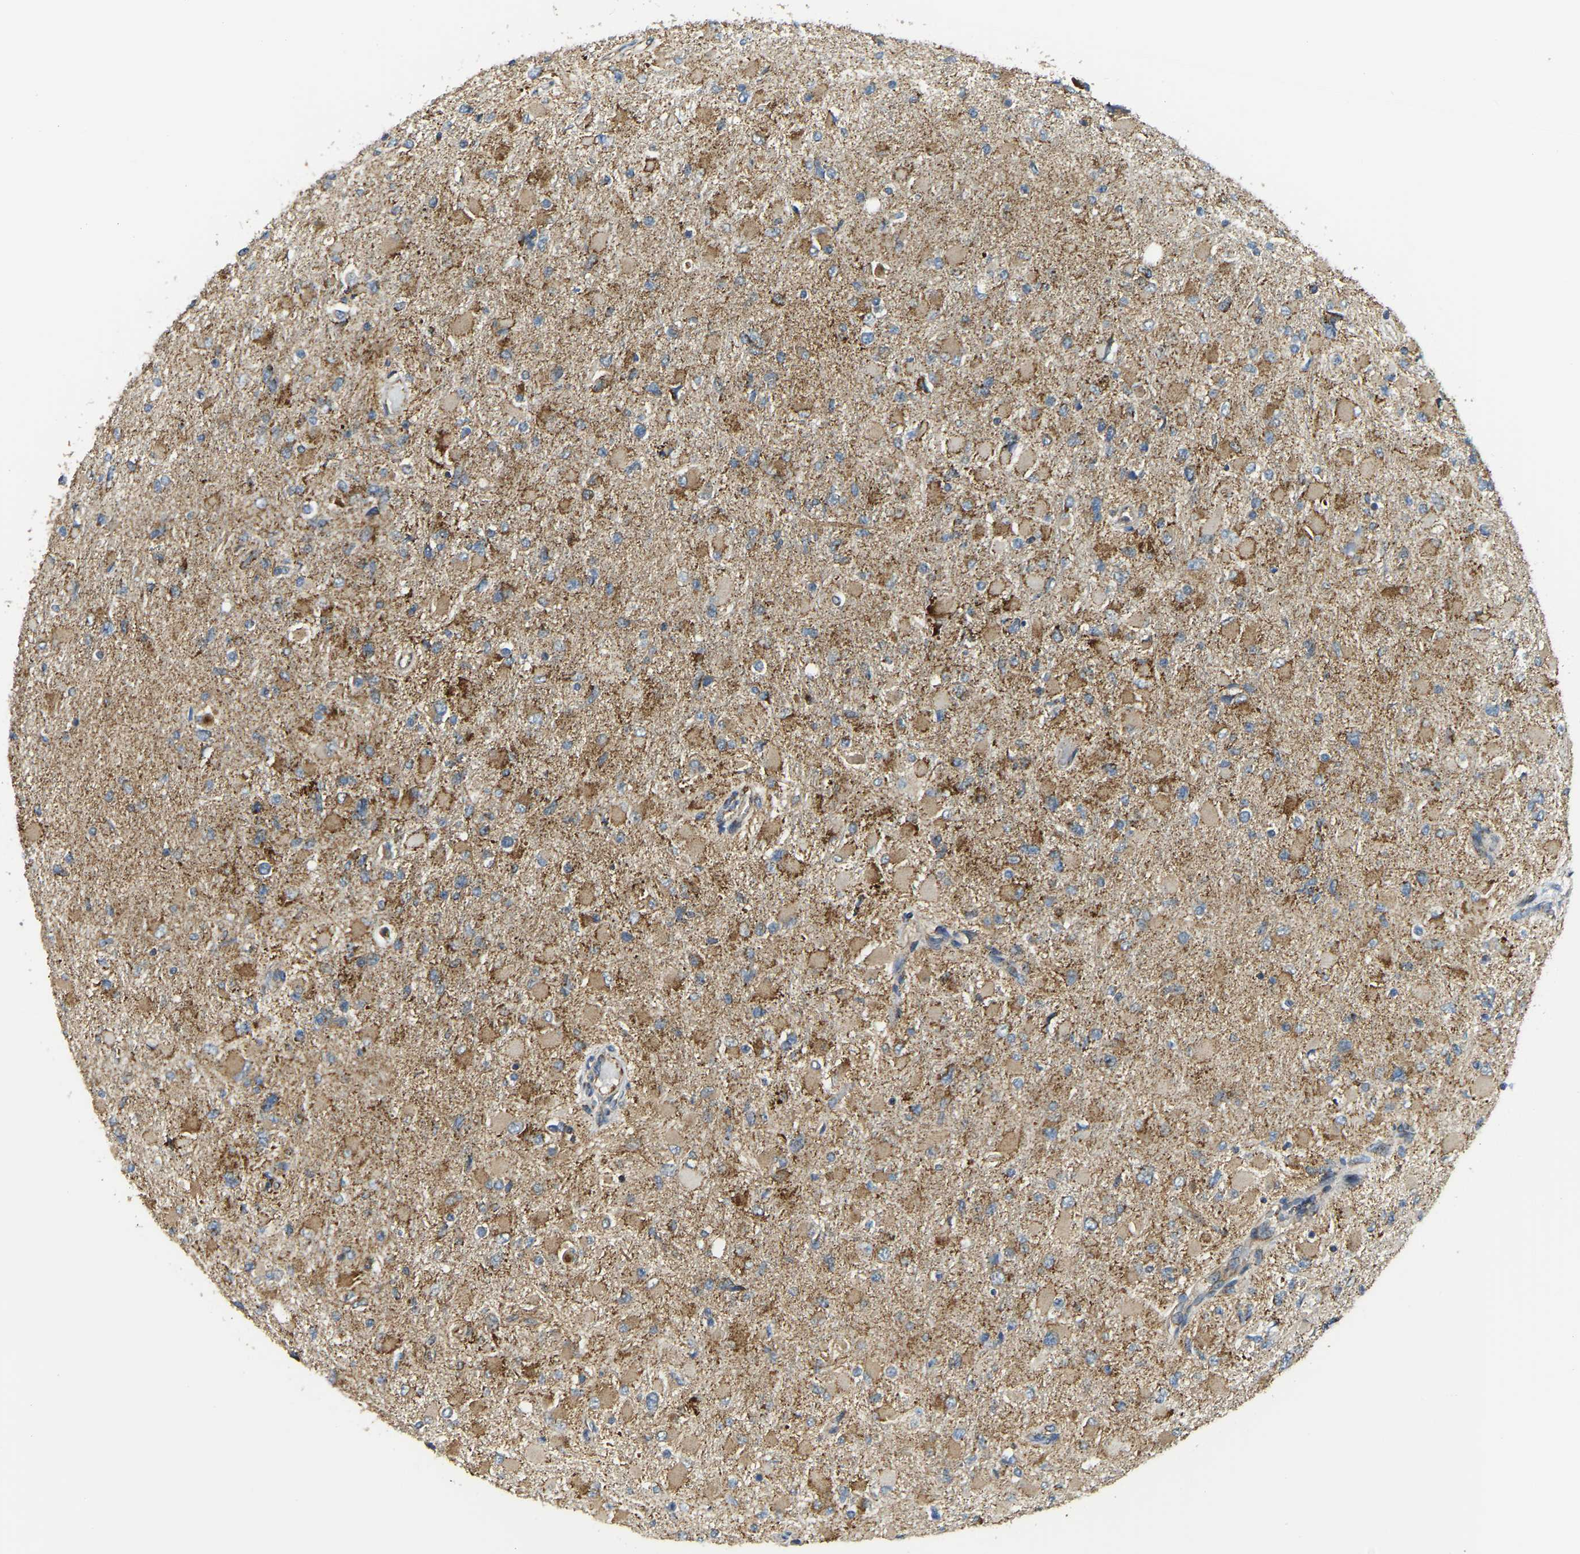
{"staining": {"intensity": "moderate", "quantity": ">75%", "location": "cytoplasmic/membranous"}, "tissue": "glioma", "cell_type": "Tumor cells", "image_type": "cancer", "snomed": [{"axis": "morphology", "description": "Glioma, malignant, High grade"}, {"axis": "topography", "description": "Cerebral cortex"}], "caption": "A high-resolution photomicrograph shows IHC staining of glioma, which shows moderate cytoplasmic/membranous positivity in about >75% of tumor cells. Using DAB (brown) and hematoxylin (blue) stains, captured at high magnification using brightfield microscopy.", "gene": "PSMD7", "patient": {"sex": "female", "age": 36}}